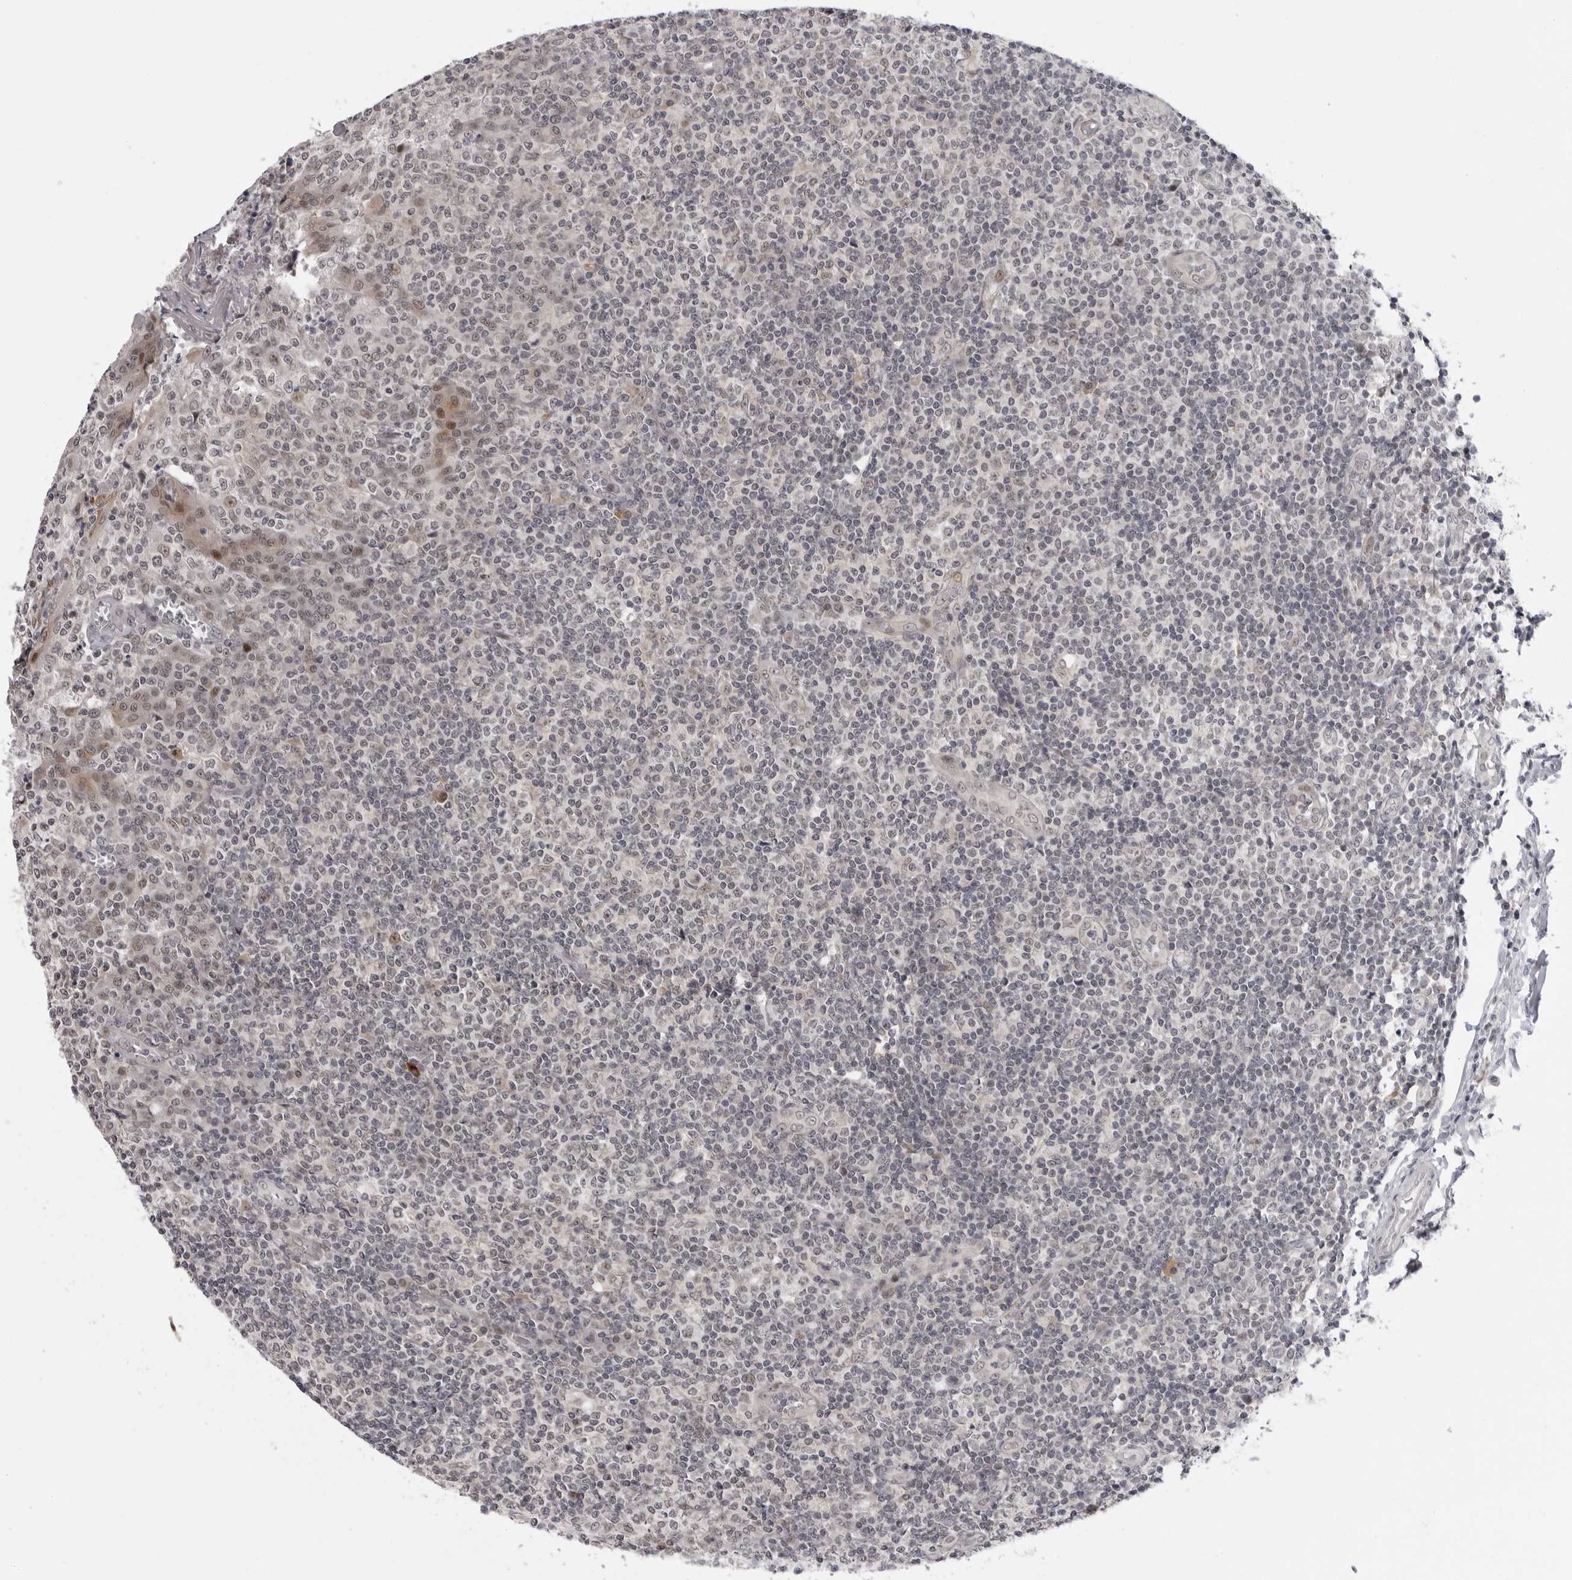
{"staining": {"intensity": "weak", "quantity": "<25%", "location": "nuclear"}, "tissue": "tonsil", "cell_type": "Germinal center cells", "image_type": "normal", "snomed": [{"axis": "morphology", "description": "Normal tissue, NOS"}, {"axis": "topography", "description": "Tonsil"}], "caption": "An immunohistochemistry (IHC) histopathology image of benign tonsil is shown. There is no staining in germinal center cells of tonsil.", "gene": "ALPK2", "patient": {"sex": "female", "age": 19}}